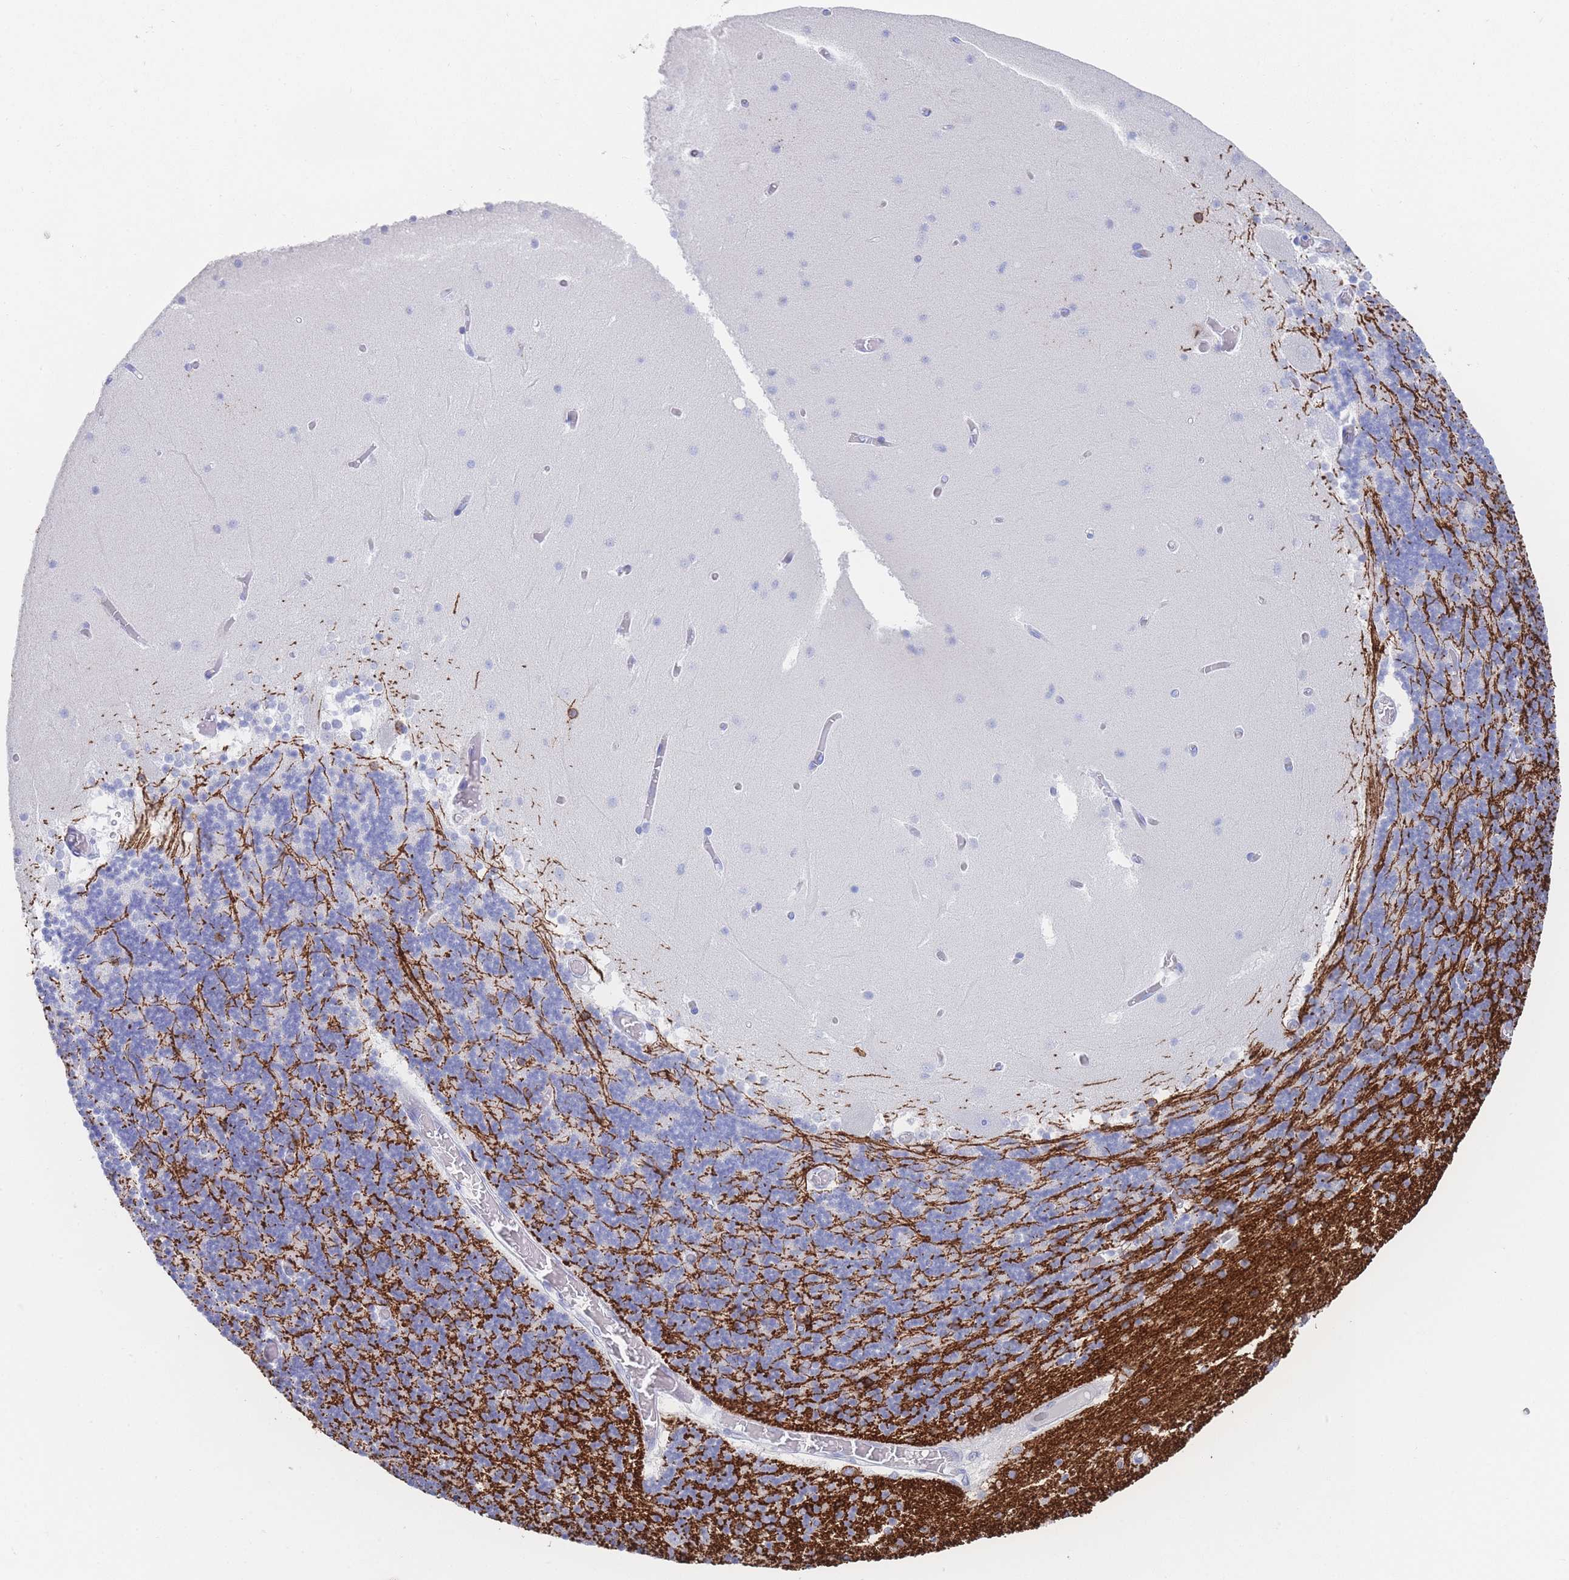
{"staining": {"intensity": "strong", "quantity": "<25%", "location": "cytoplasmic/membranous"}, "tissue": "cerebellum", "cell_type": "Cells in granular layer", "image_type": "normal", "snomed": [{"axis": "morphology", "description": "Normal tissue, NOS"}, {"axis": "topography", "description": "Cerebellum"}], "caption": "High-power microscopy captured an immunohistochemistry (IHC) photomicrograph of benign cerebellum, revealing strong cytoplasmic/membranous staining in about <25% of cells in granular layer.", "gene": "LRRC37A2", "patient": {"sex": "female", "age": 28}}